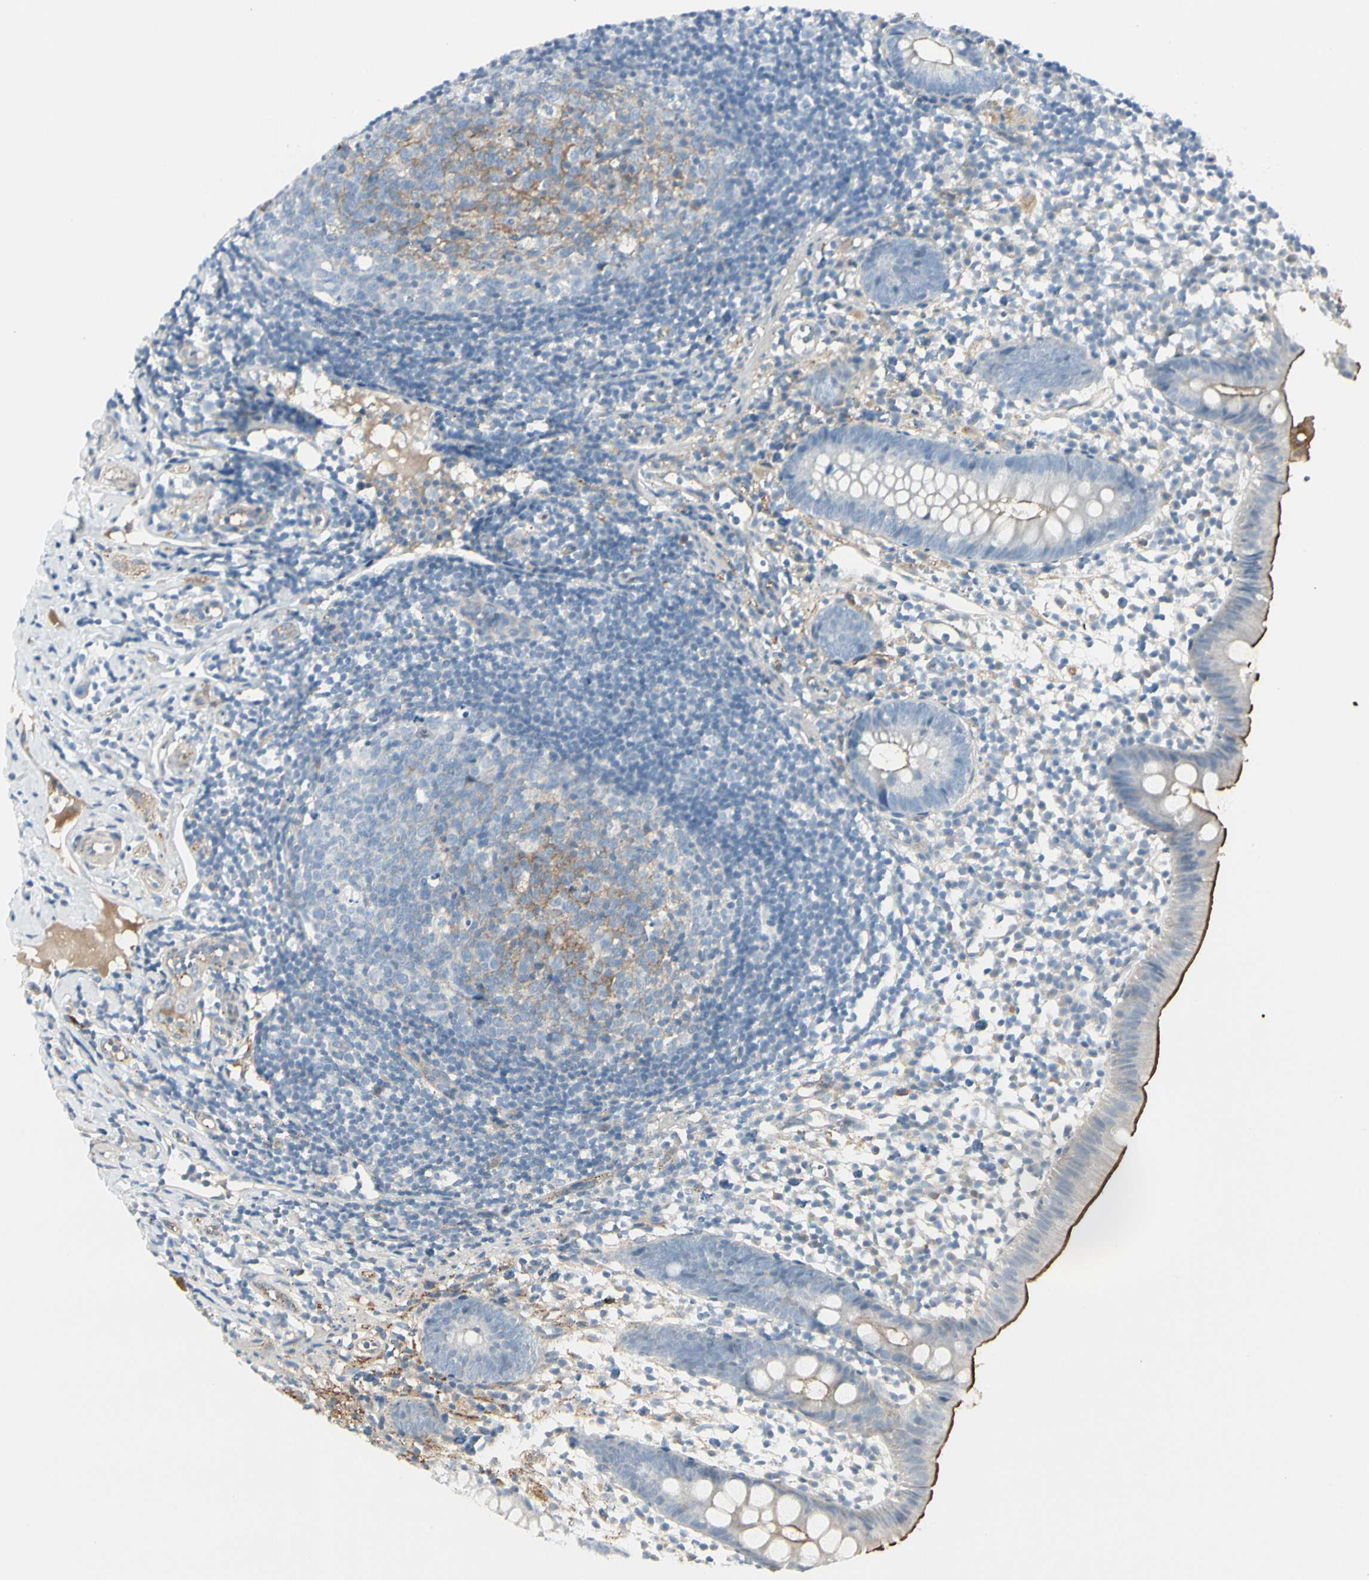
{"staining": {"intensity": "weak", "quantity": ">75%", "location": "cytoplasmic/membranous"}, "tissue": "appendix", "cell_type": "Glandular cells", "image_type": "normal", "snomed": [{"axis": "morphology", "description": "Normal tissue, NOS"}, {"axis": "topography", "description": "Appendix"}], "caption": "Normal appendix reveals weak cytoplasmic/membranous positivity in approximately >75% of glandular cells.", "gene": "CACNA2D1", "patient": {"sex": "female", "age": 20}}